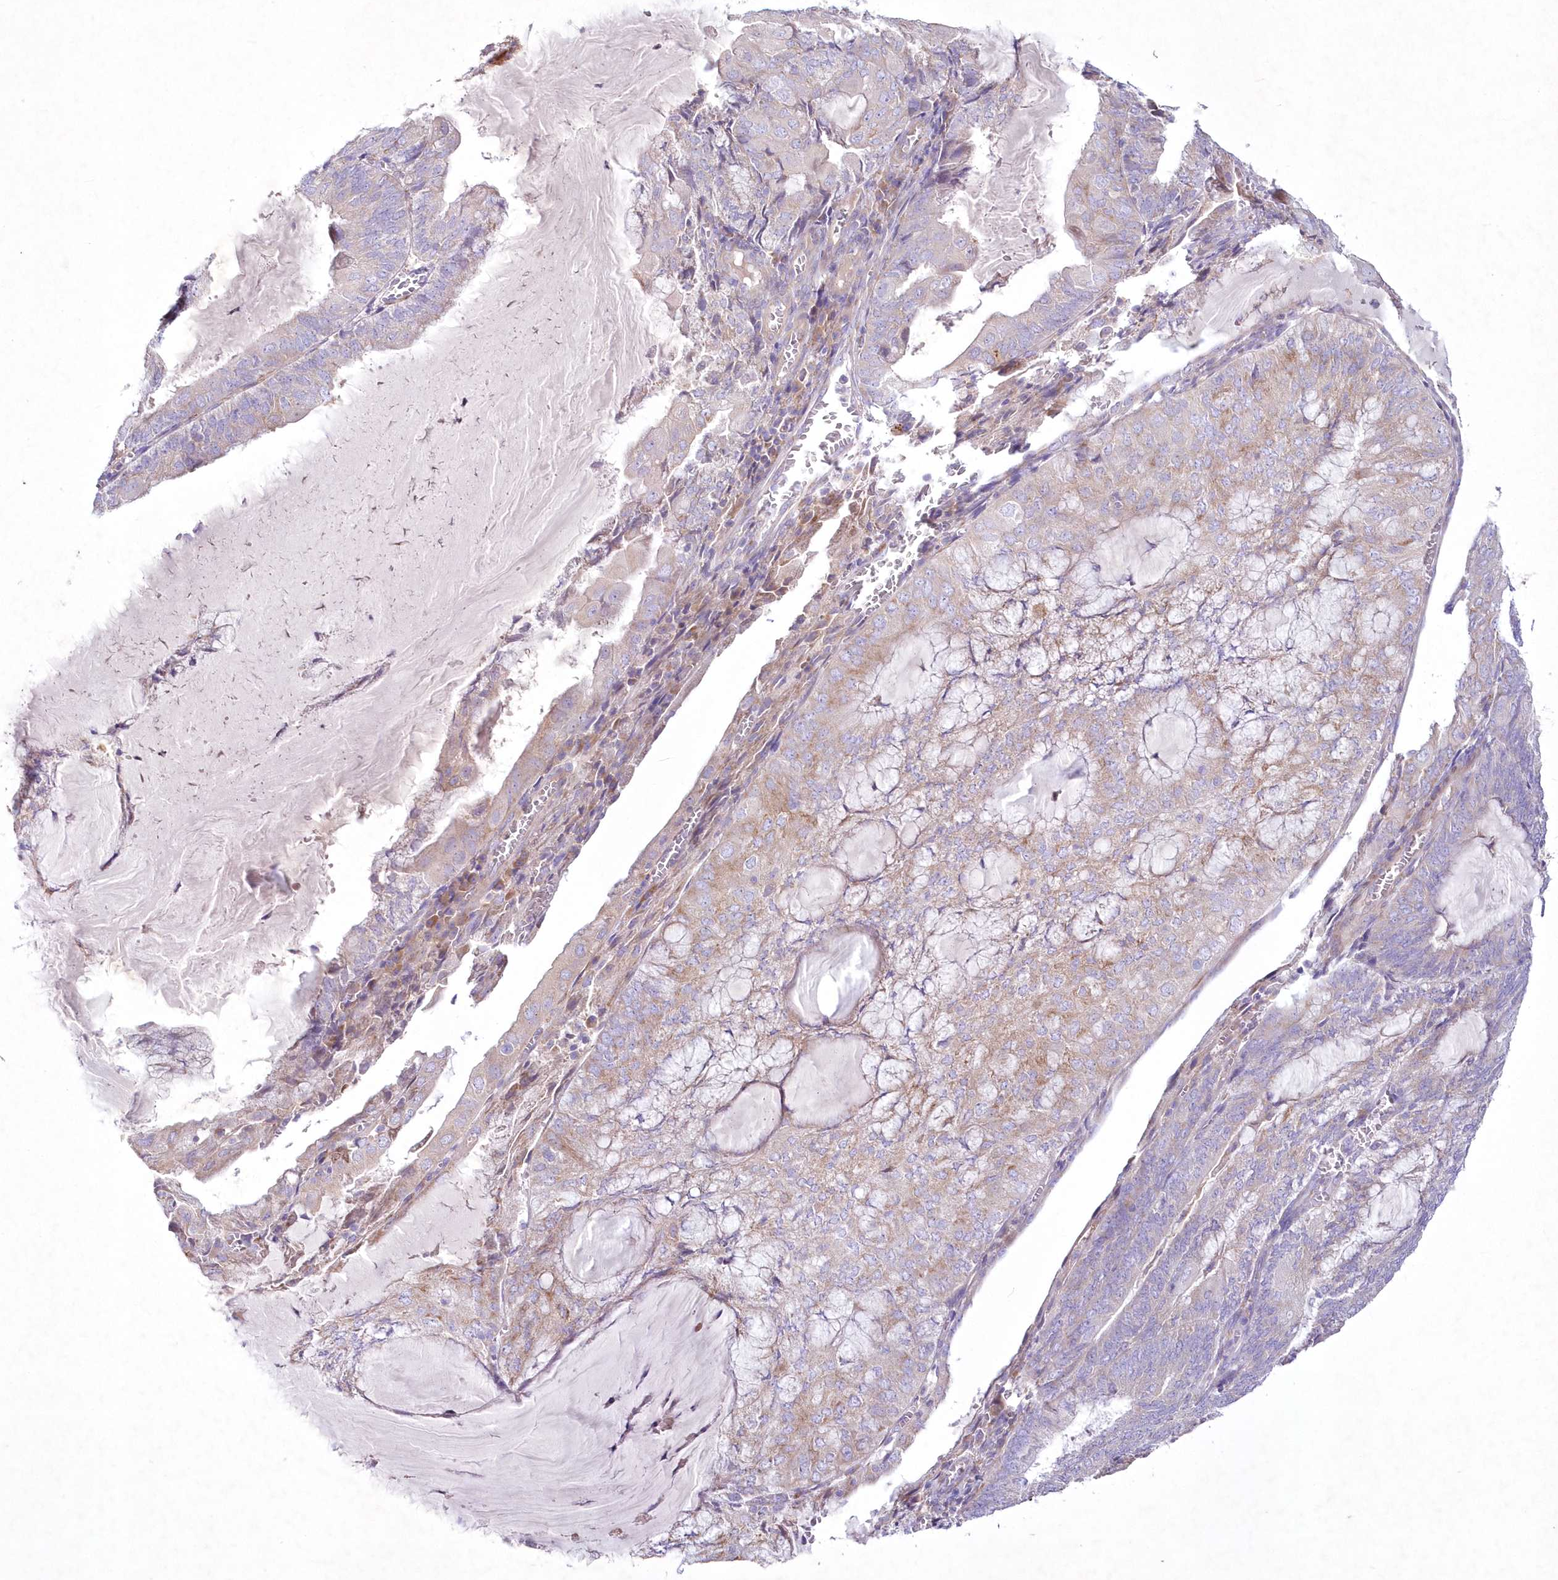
{"staining": {"intensity": "weak", "quantity": "<25%", "location": "cytoplasmic/membranous"}, "tissue": "endometrial cancer", "cell_type": "Tumor cells", "image_type": "cancer", "snomed": [{"axis": "morphology", "description": "Adenocarcinoma, NOS"}, {"axis": "topography", "description": "Endometrium"}], "caption": "Immunohistochemical staining of human adenocarcinoma (endometrial) displays no significant positivity in tumor cells.", "gene": "ARFGEF3", "patient": {"sex": "female", "age": 81}}